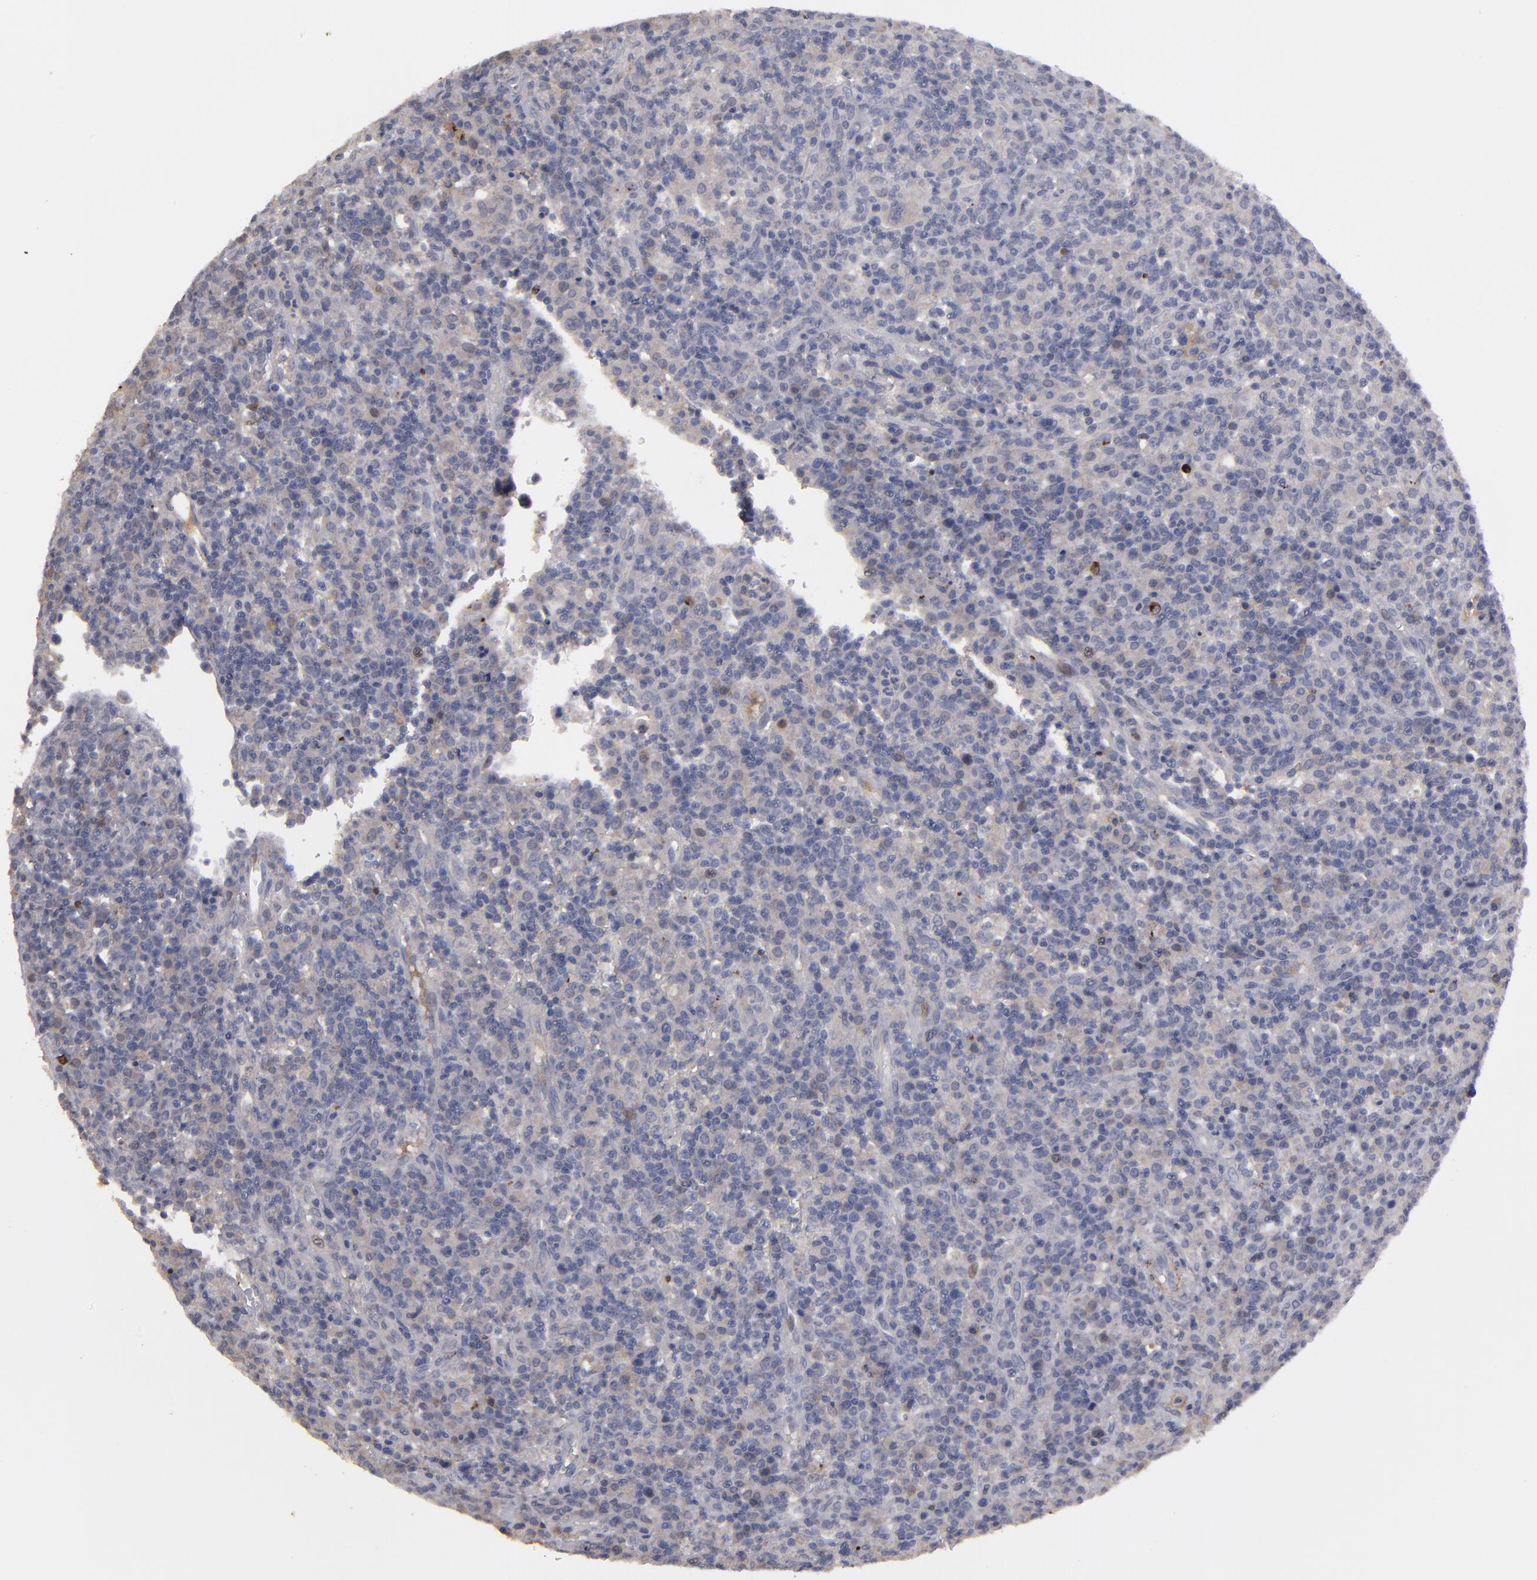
{"staining": {"intensity": "negative", "quantity": "none", "location": "none"}, "tissue": "lymphoma", "cell_type": "Tumor cells", "image_type": "cancer", "snomed": [{"axis": "morphology", "description": "Hodgkin's disease, NOS"}, {"axis": "topography", "description": "Lymph node"}], "caption": "High magnification brightfield microscopy of lymphoma stained with DAB (3,3'-diaminobenzidine) (brown) and counterstained with hematoxylin (blue): tumor cells show no significant expression.", "gene": "GPM6B", "patient": {"sex": "male", "age": 65}}